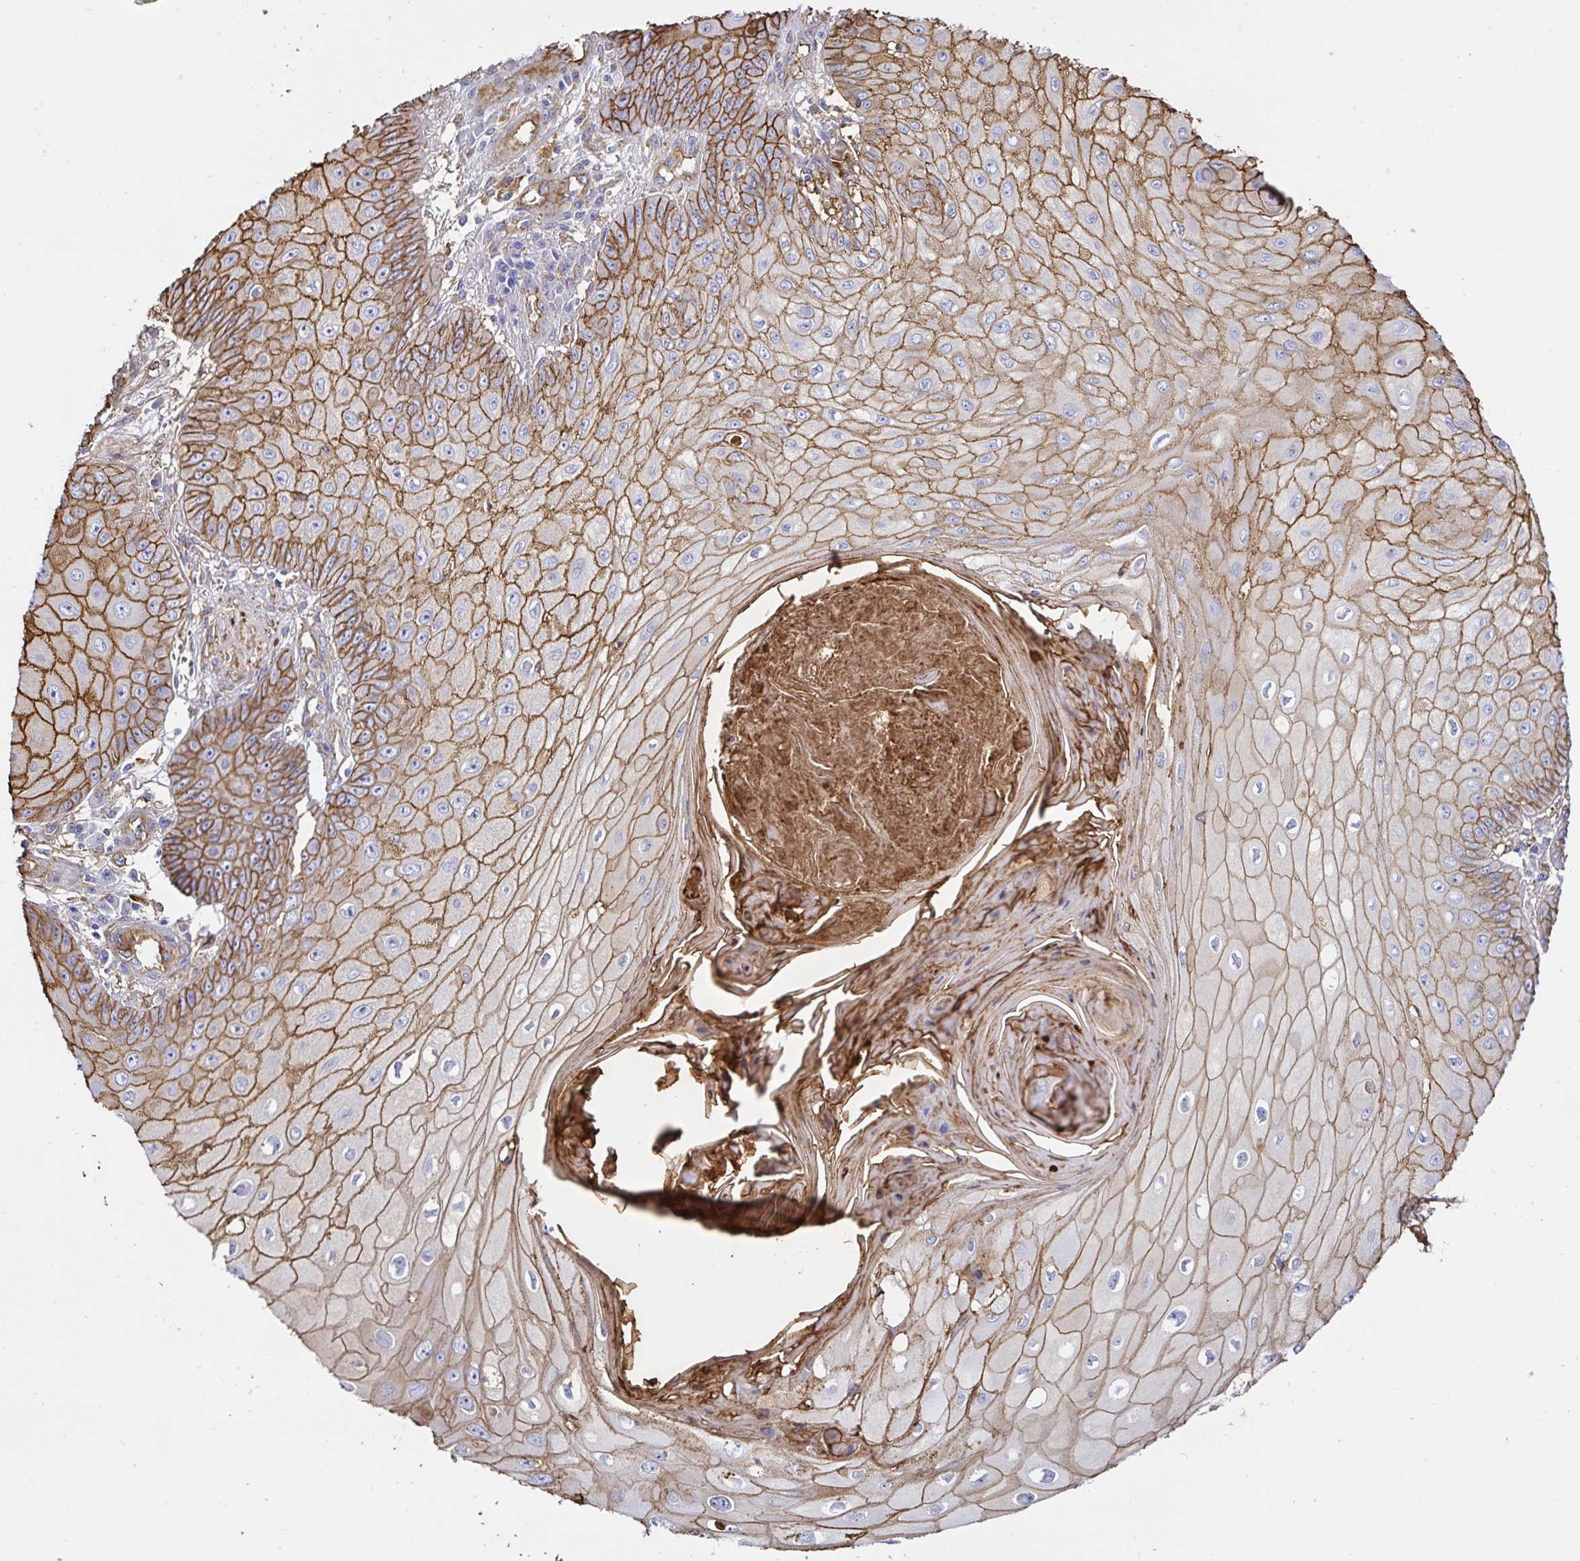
{"staining": {"intensity": "moderate", "quantity": ">75%", "location": "cytoplasmic/membranous"}, "tissue": "skin cancer", "cell_type": "Tumor cells", "image_type": "cancer", "snomed": [{"axis": "morphology", "description": "Squamous cell carcinoma, NOS"}, {"axis": "topography", "description": "Skin"}], "caption": "Skin squamous cell carcinoma stained for a protein (brown) shows moderate cytoplasmic/membranous positive staining in about >75% of tumor cells.", "gene": "ANXA2", "patient": {"sex": "male", "age": 70}}